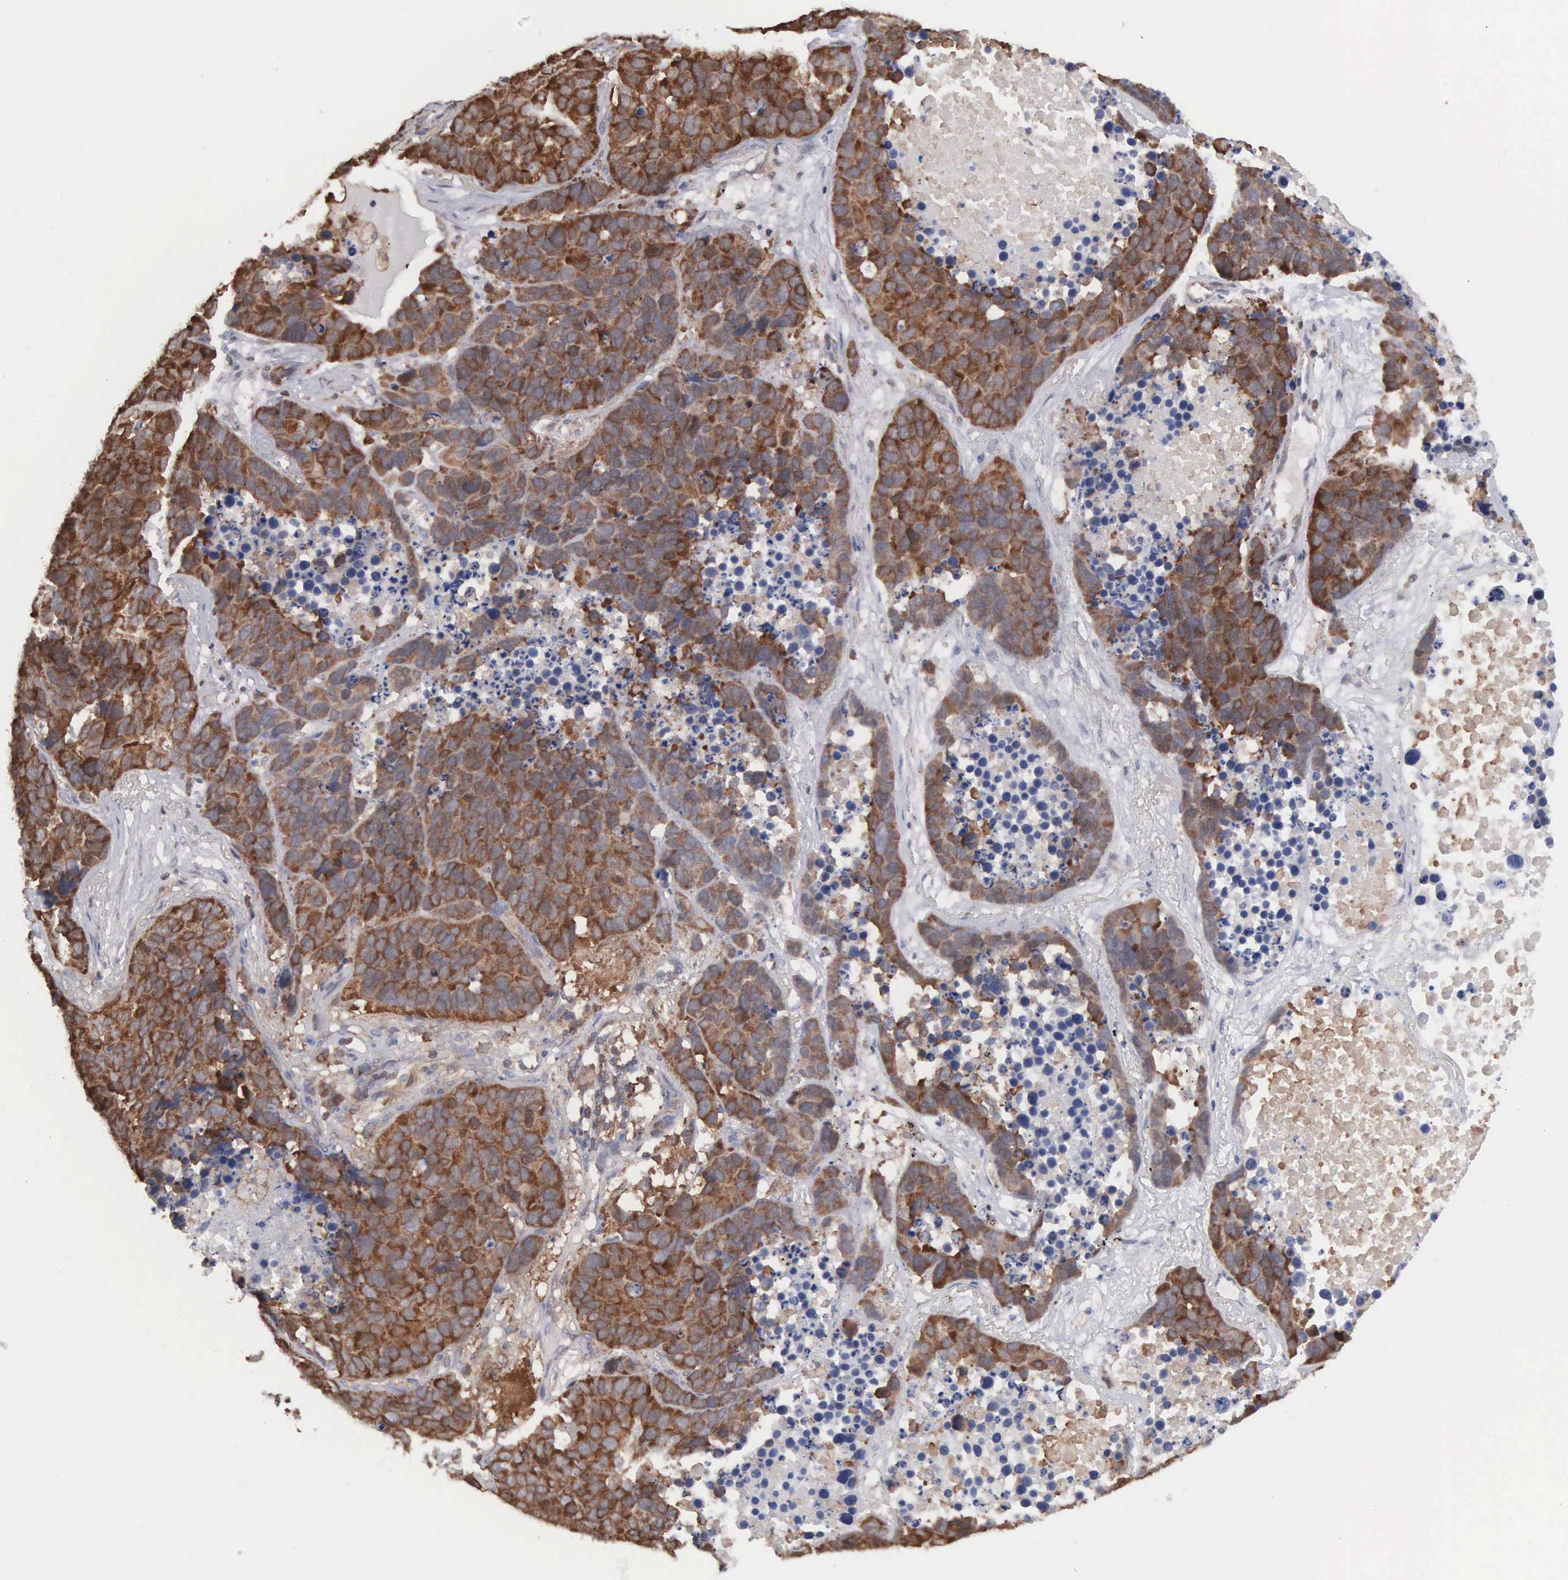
{"staining": {"intensity": "moderate", "quantity": ">75%", "location": "cytoplasmic/membranous"}, "tissue": "lung cancer", "cell_type": "Tumor cells", "image_type": "cancer", "snomed": [{"axis": "morphology", "description": "Carcinoid, malignant, NOS"}, {"axis": "topography", "description": "Lung"}], "caption": "Immunohistochemistry (IHC) histopathology image of neoplastic tissue: malignant carcinoid (lung) stained using immunohistochemistry (IHC) displays medium levels of moderate protein expression localized specifically in the cytoplasmic/membranous of tumor cells, appearing as a cytoplasmic/membranous brown color.", "gene": "MTHFD1", "patient": {"sex": "male", "age": 60}}